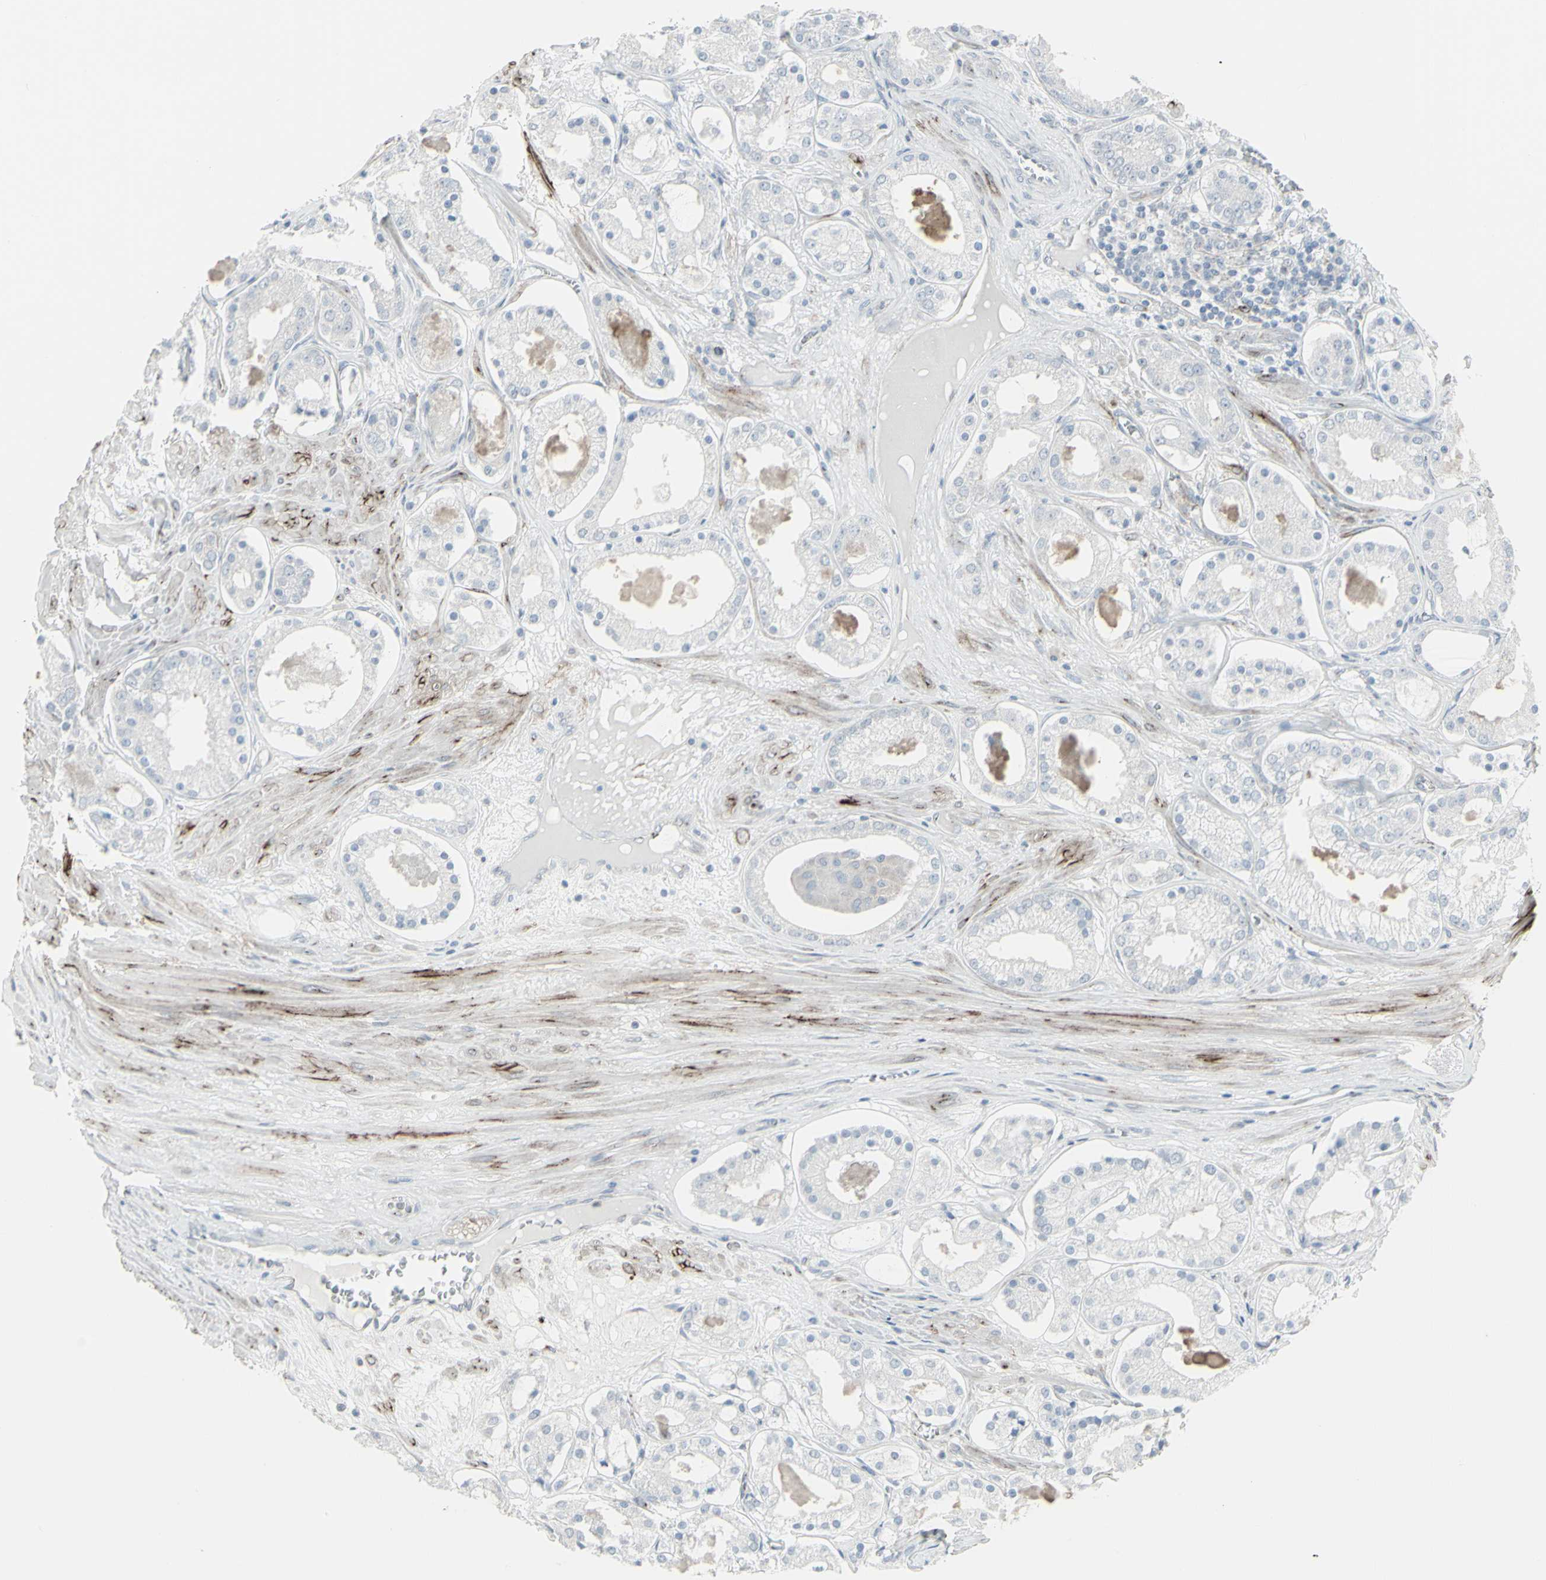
{"staining": {"intensity": "negative", "quantity": "none", "location": "none"}, "tissue": "prostate cancer", "cell_type": "Tumor cells", "image_type": "cancer", "snomed": [{"axis": "morphology", "description": "Adenocarcinoma, High grade"}, {"axis": "topography", "description": "Prostate"}], "caption": "Protein analysis of prostate cancer displays no significant positivity in tumor cells.", "gene": "GJA1", "patient": {"sex": "male", "age": 66}}